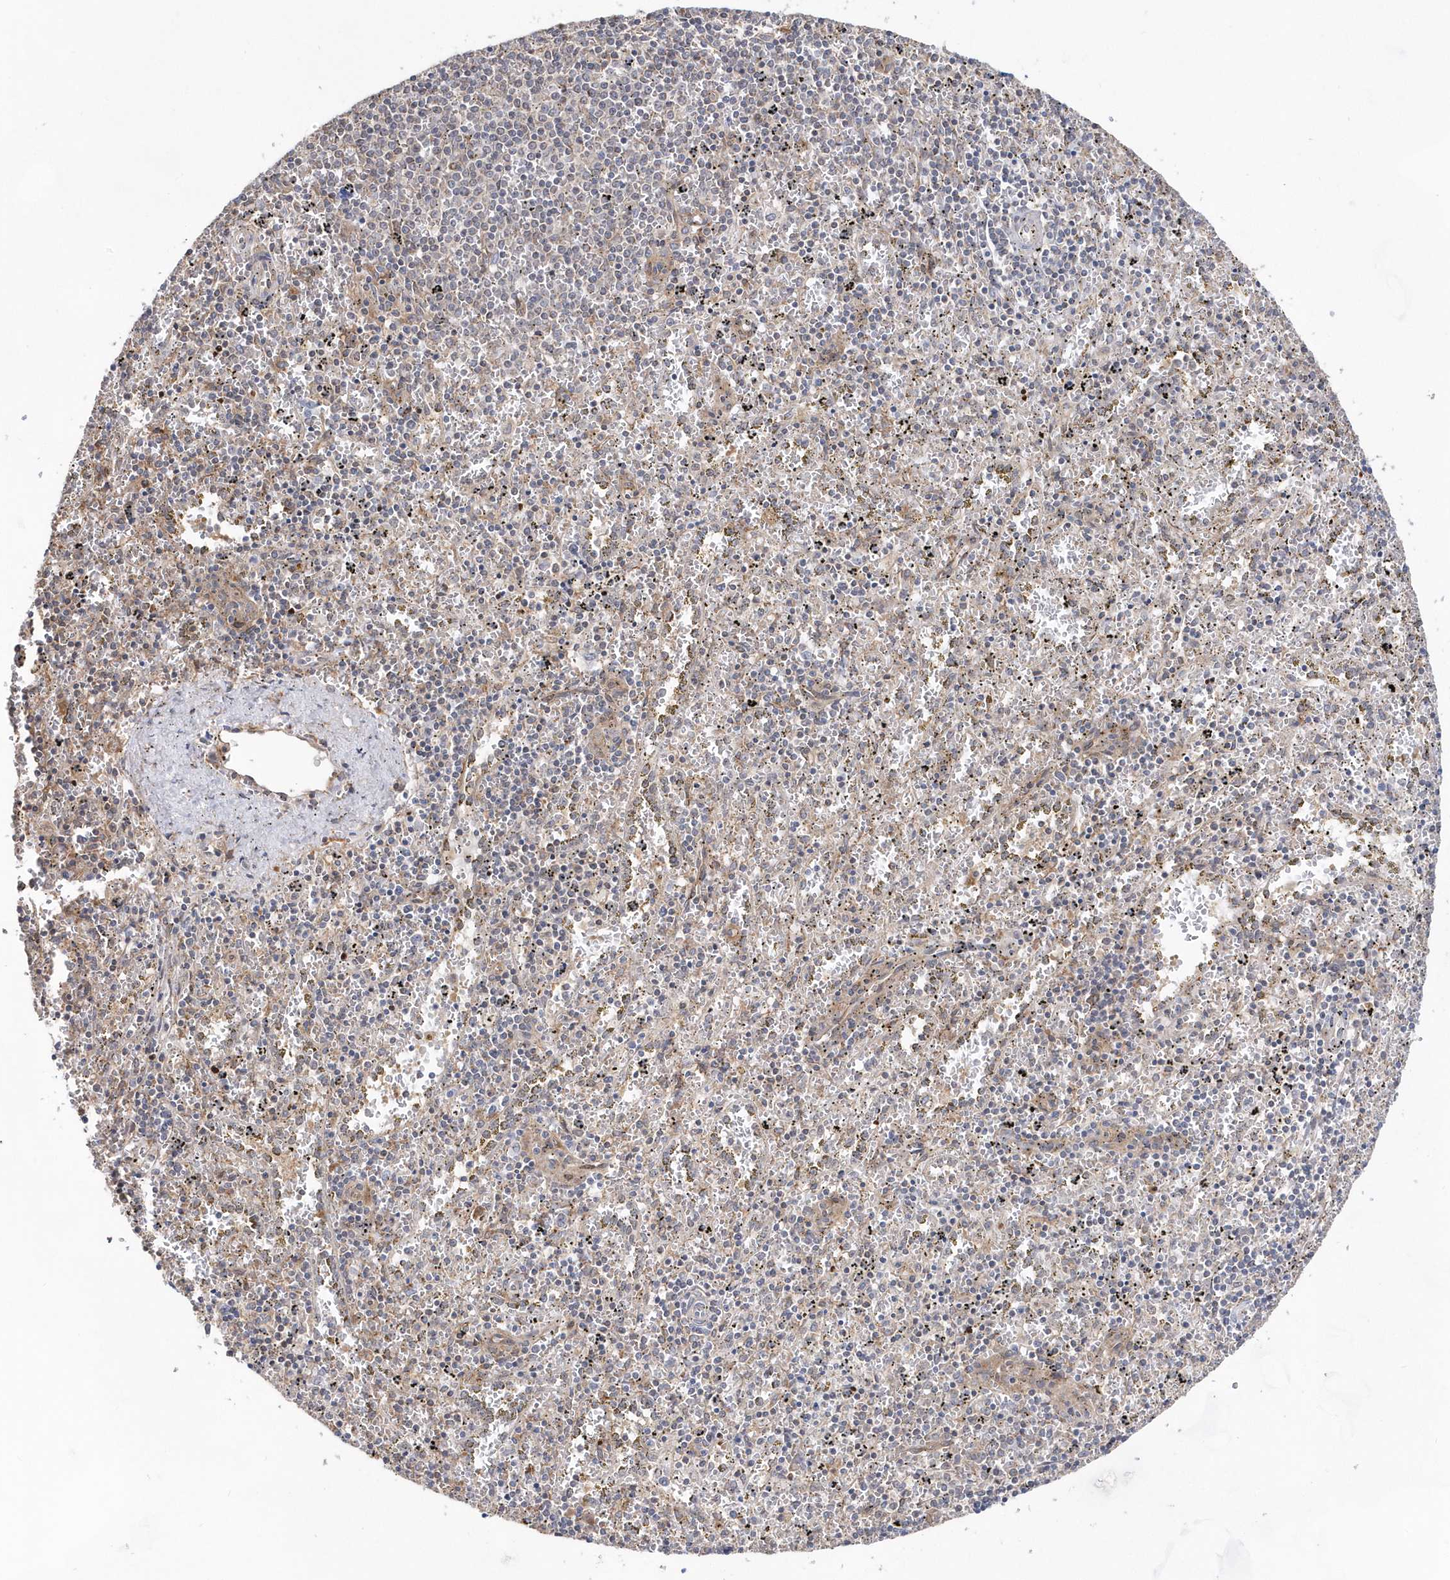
{"staining": {"intensity": "negative", "quantity": "none", "location": "none"}, "tissue": "spleen", "cell_type": "Cells in red pulp", "image_type": "normal", "snomed": [{"axis": "morphology", "description": "Normal tissue, NOS"}, {"axis": "topography", "description": "Spleen"}], "caption": "Cells in red pulp show no significant positivity in benign spleen. (Stains: DAB (3,3'-diaminobenzidine) IHC with hematoxylin counter stain, Microscopy: brightfield microscopy at high magnification).", "gene": "BDH2", "patient": {"sex": "male", "age": 11}}